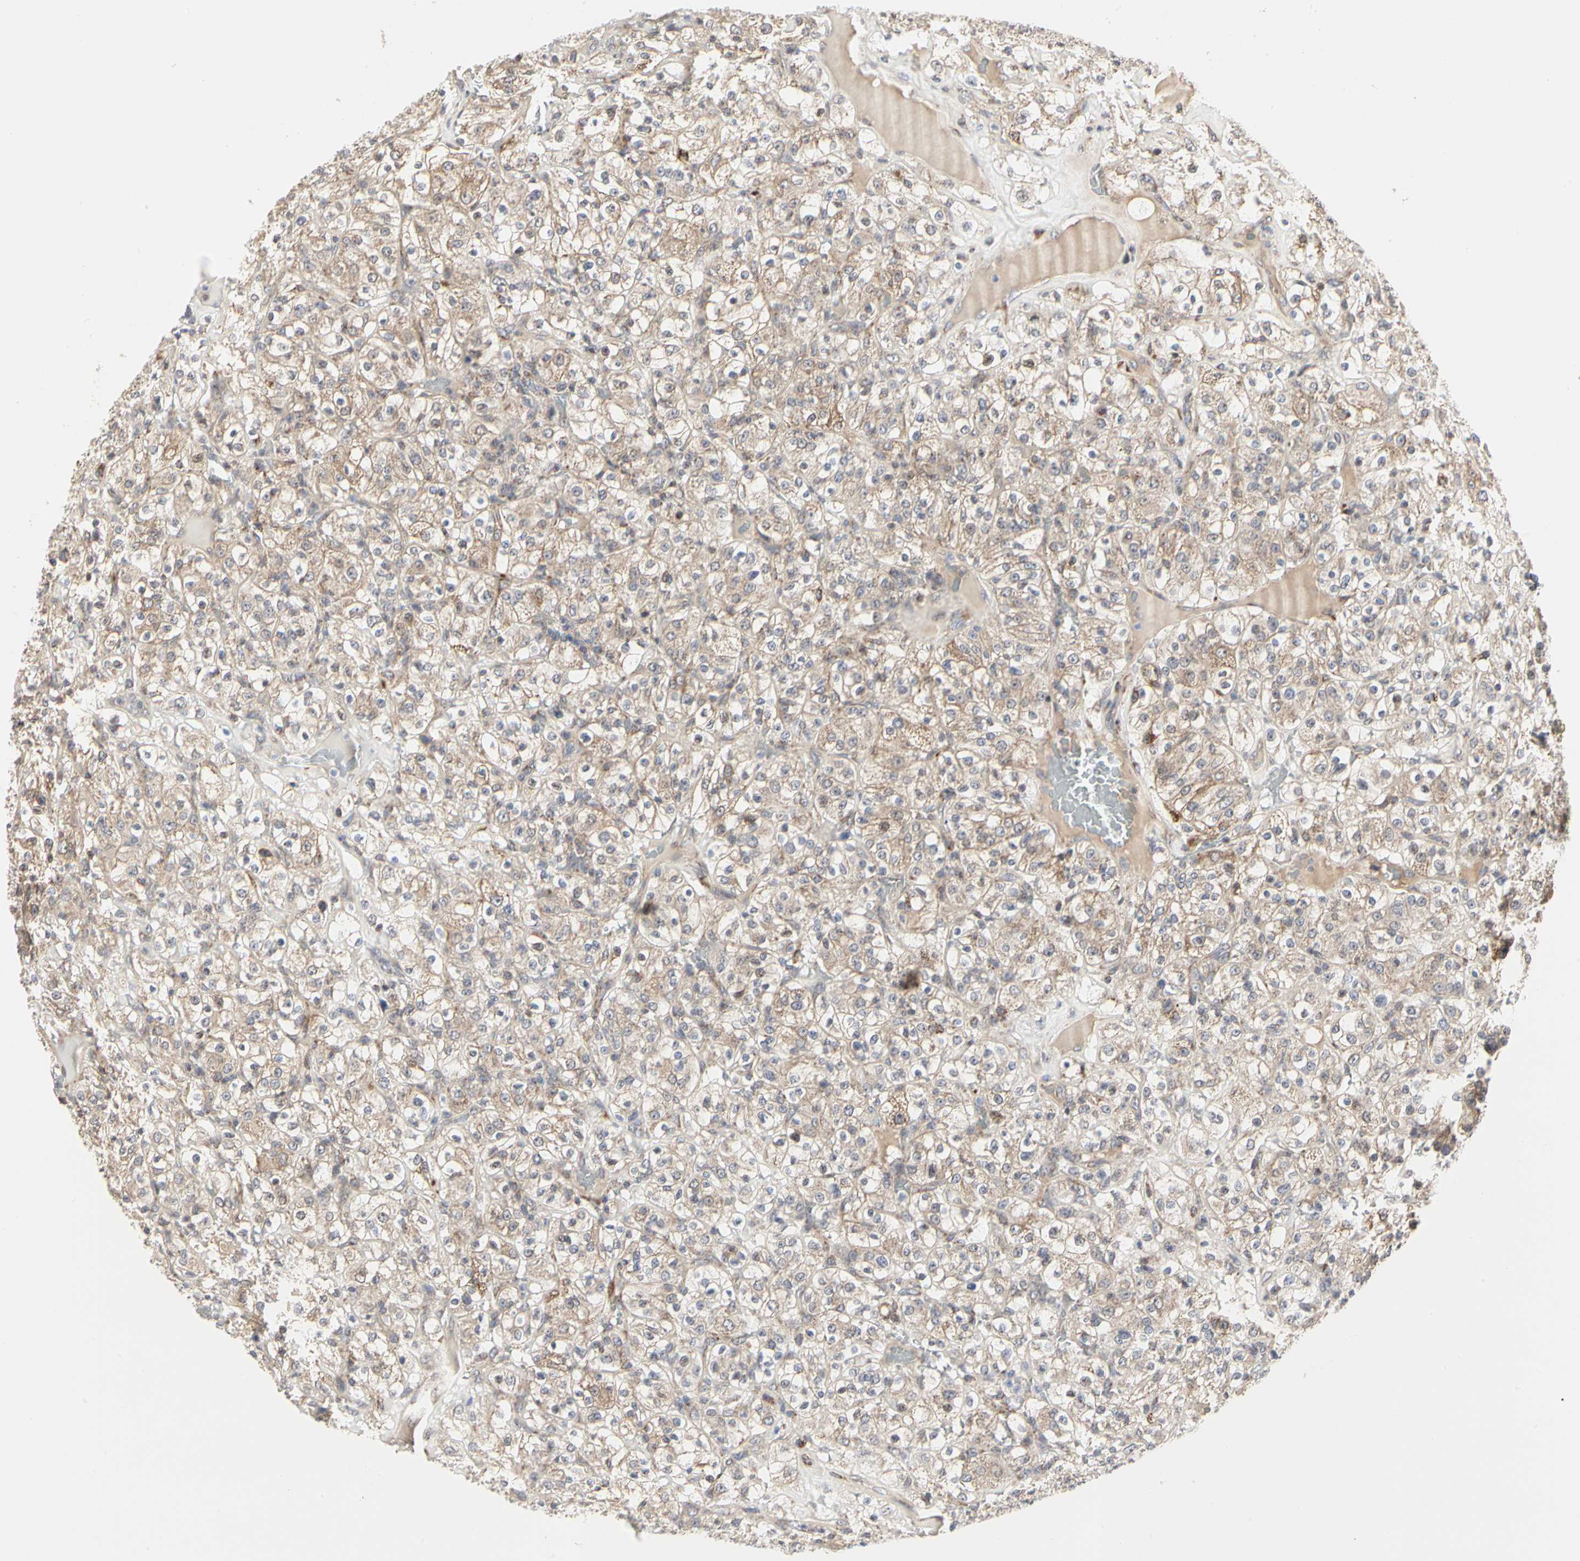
{"staining": {"intensity": "weak", "quantity": ">75%", "location": "cytoplasmic/membranous"}, "tissue": "renal cancer", "cell_type": "Tumor cells", "image_type": "cancer", "snomed": [{"axis": "morphology", "description": "Normal tissue, NOS"}, {"axis": "morphology", "description": "Adenocarcinoma, NOS"}, {"axis": "topography", "description": "Kidney"}], "caption": "Immunohistochemistry (IHC) (DAB (3,3'-diaminobenzidine)) staining of renal cancer (adenocarcinoma) reveals weak cytoplasmic/membranous protein expression in about >75% of tumor cells. The staining is performed using DAB (3,3'-diaminobenzidine) brown chromogen to label protein expression. The nuclei are counter-stained blue using hematoxylin.", "gene": "TSKU", "patient": {"sex": "female", "age": 72}}